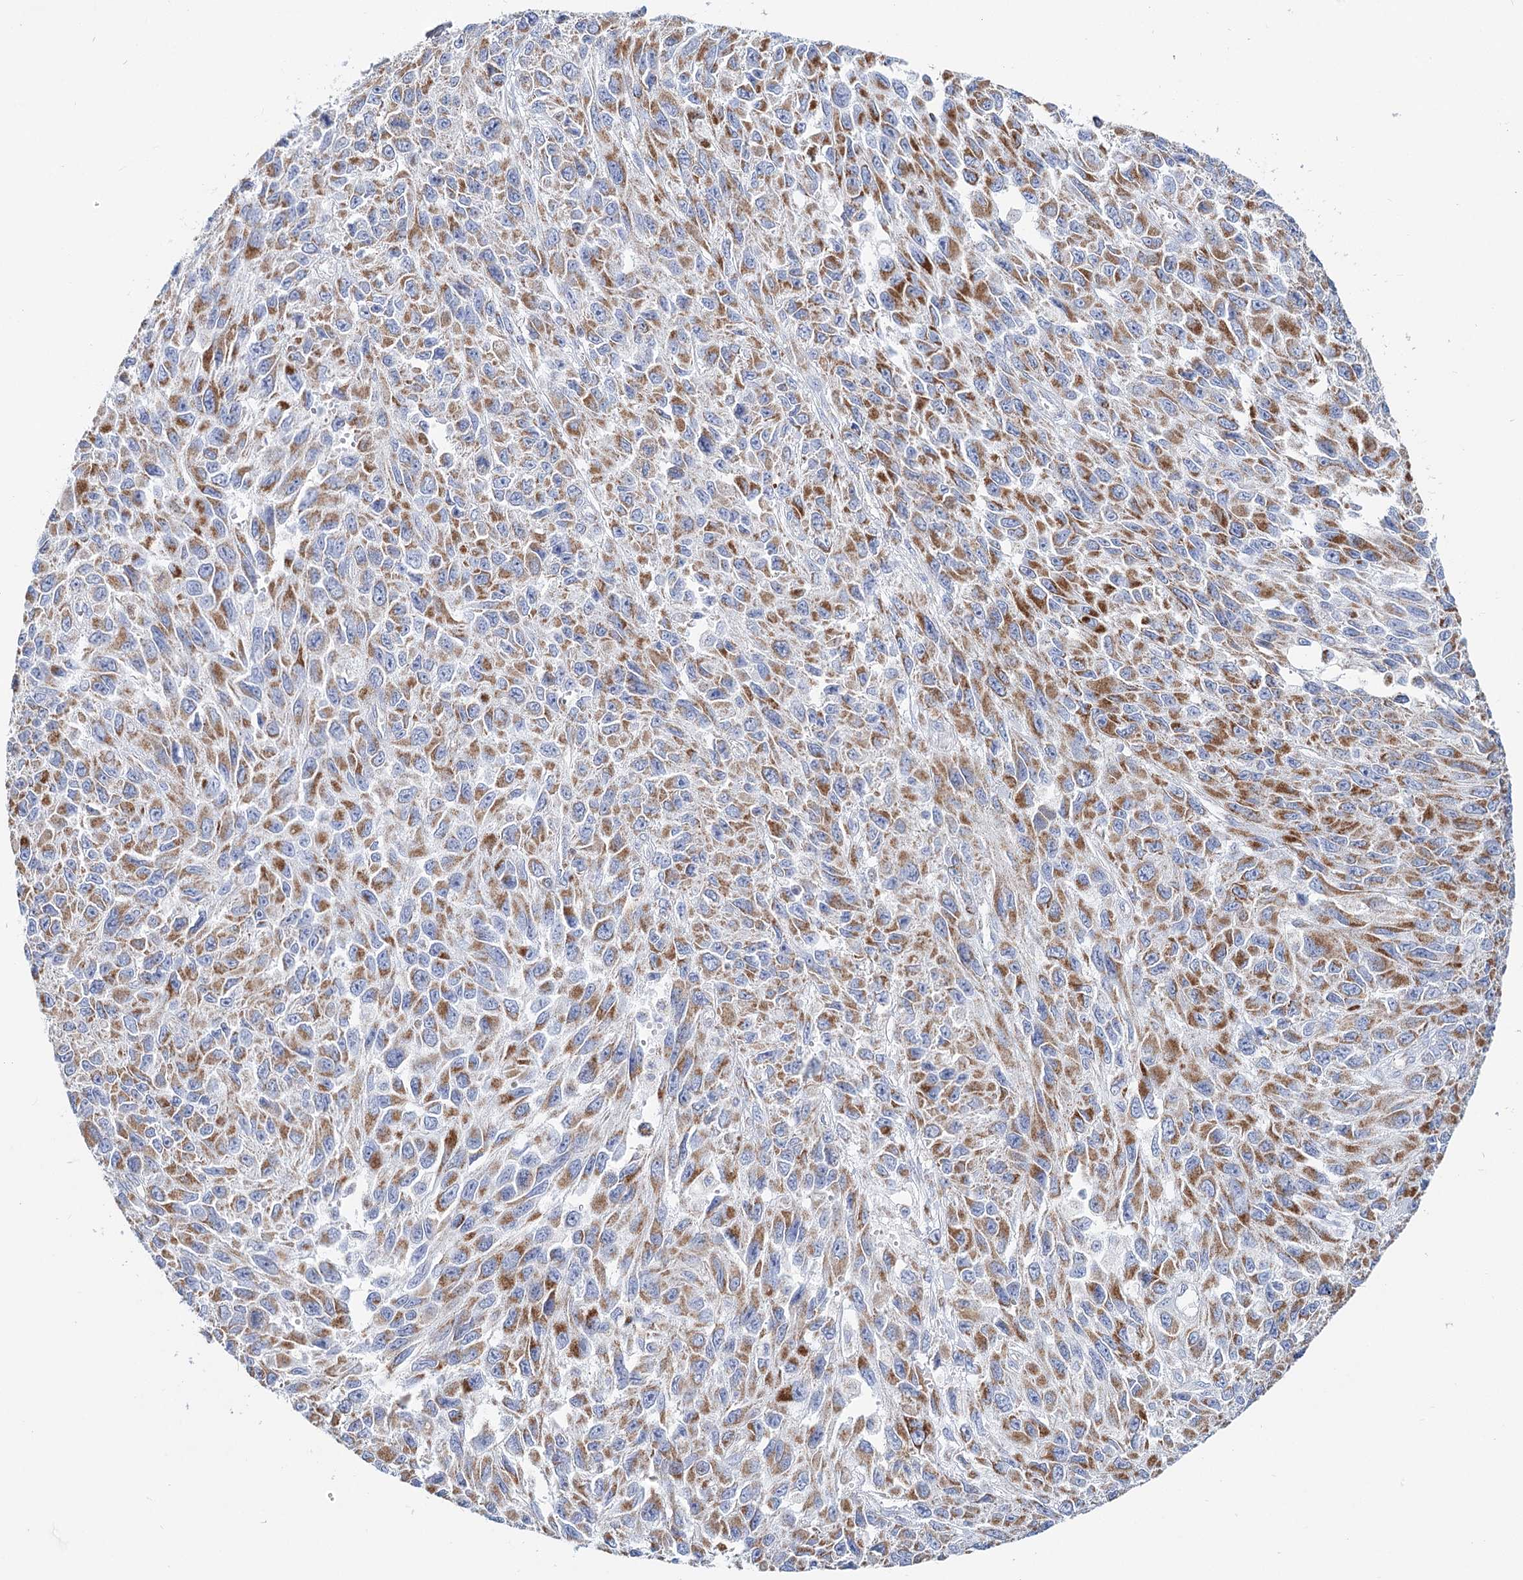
{"staining": {"intensity": "moderate", "quantity": ">75%", "location": "cytoplasmic/membranous"}, "tissue": "melanoma", "cell_type": "Tumor cells", "image_type": "cancer", "snomed": [{"axis": "morphology", "description": "Normal tissue, NOS"}, {"axis": "morphology", "description": "Malignant melanoma, NOS"}, {"axis": "topography", "description": "Skin"}], "caption": "This is a micrograph of immunohistochemistry staining of malignant melanoma, which shows moderate positivity in the cytoplasmic/membranous of tumor cells.", "gene": "MCCC2", "patient": {"sex": "female", "age": 96}}